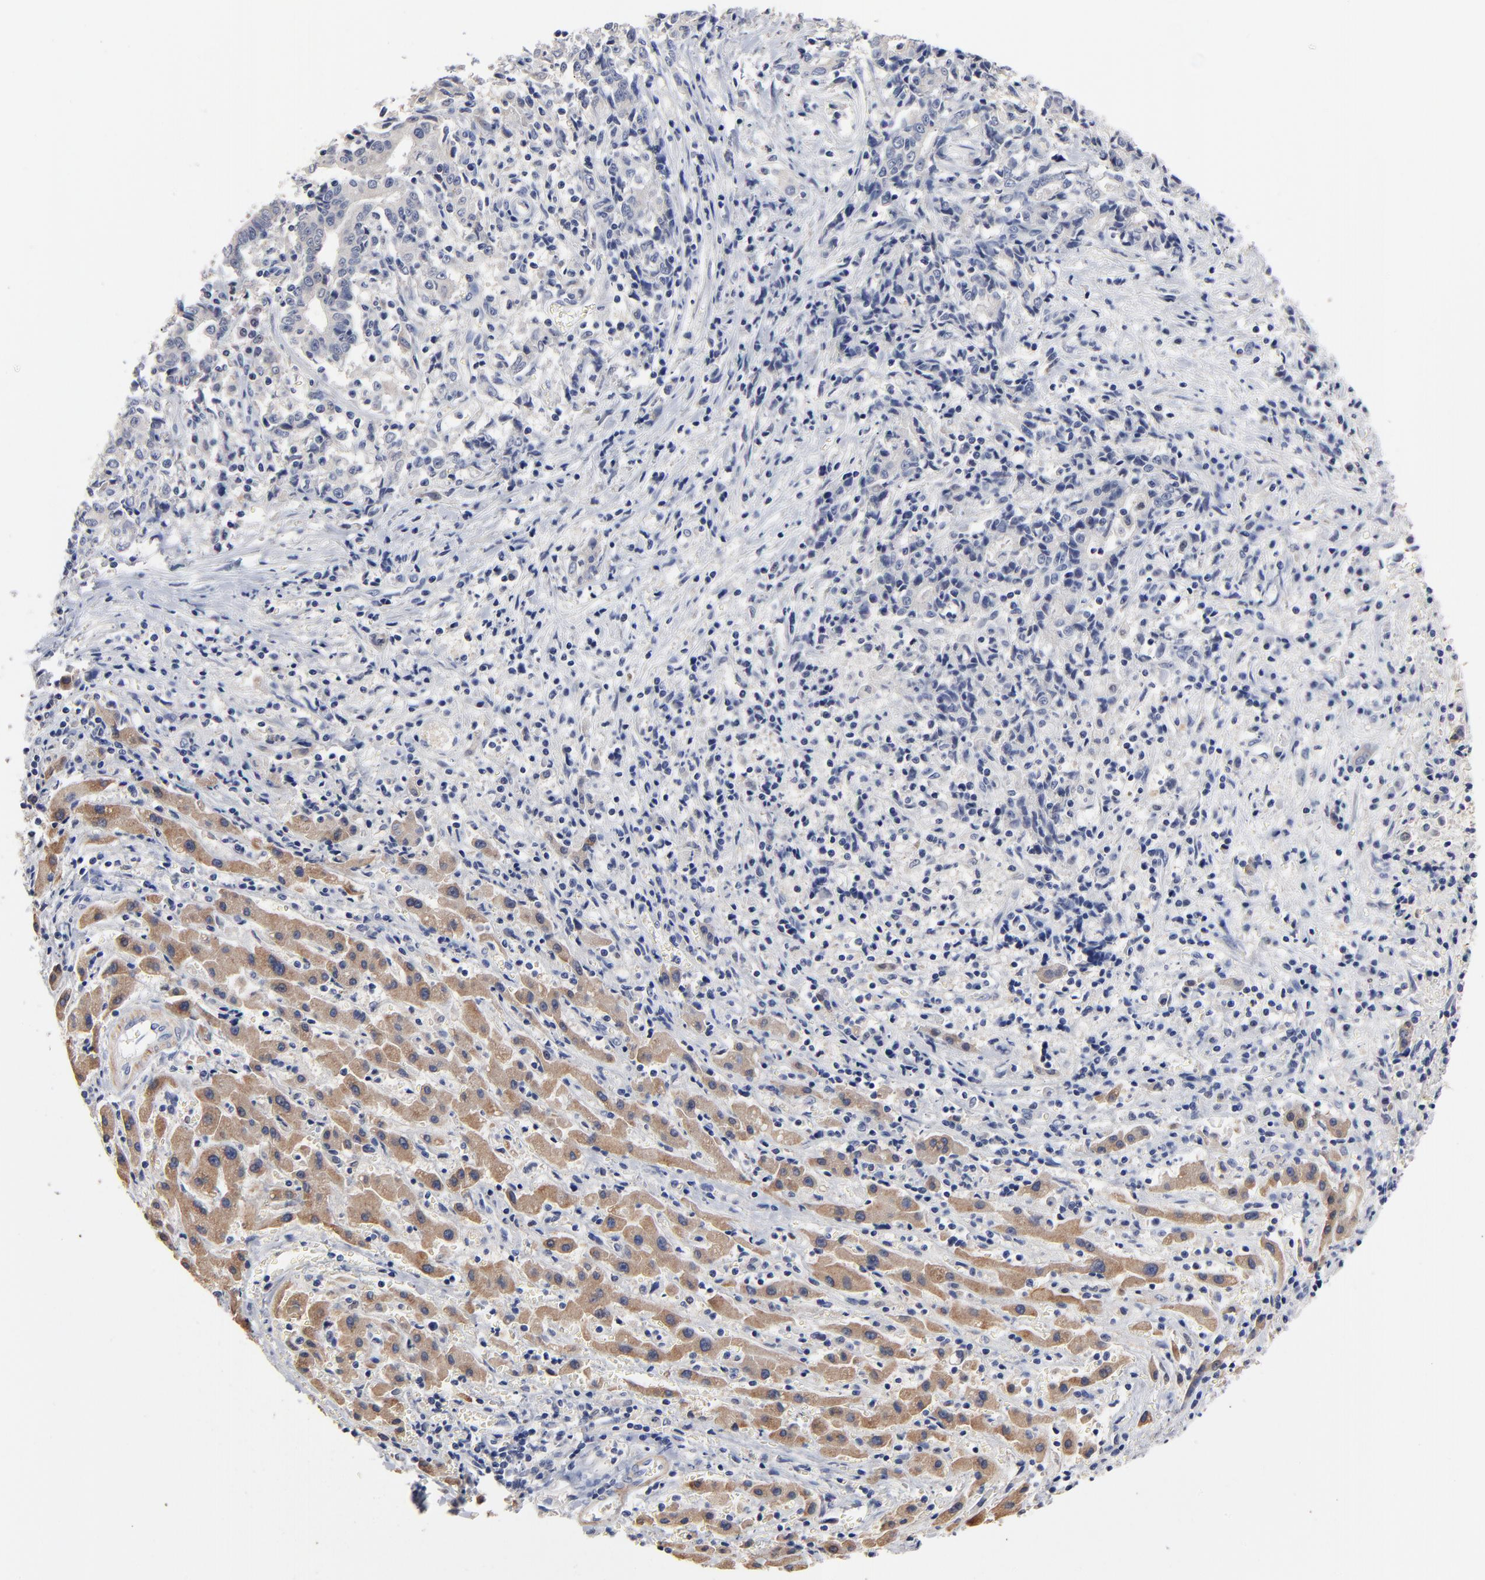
{"staining": {"intensity": "negative", "quantity": "none", "location": "none"}, "tissue": "liver cancer", "cell_type": "Tumor cells", "image_type": "cancer", "snomed": [{"axis": "morphology", "description": "Cholangiocarcinoma"}, {"axis": "topography", "description": "Liver"}], "caption": "An IHC micrograph of liver cholangiocarcinoma is shown. There is no staining in tumor cells of liver cholangiocarcinoma. (DAB IHC, high magnification).", "gene": "AADAC", "patient": {"sex": "male", "age": 57}}